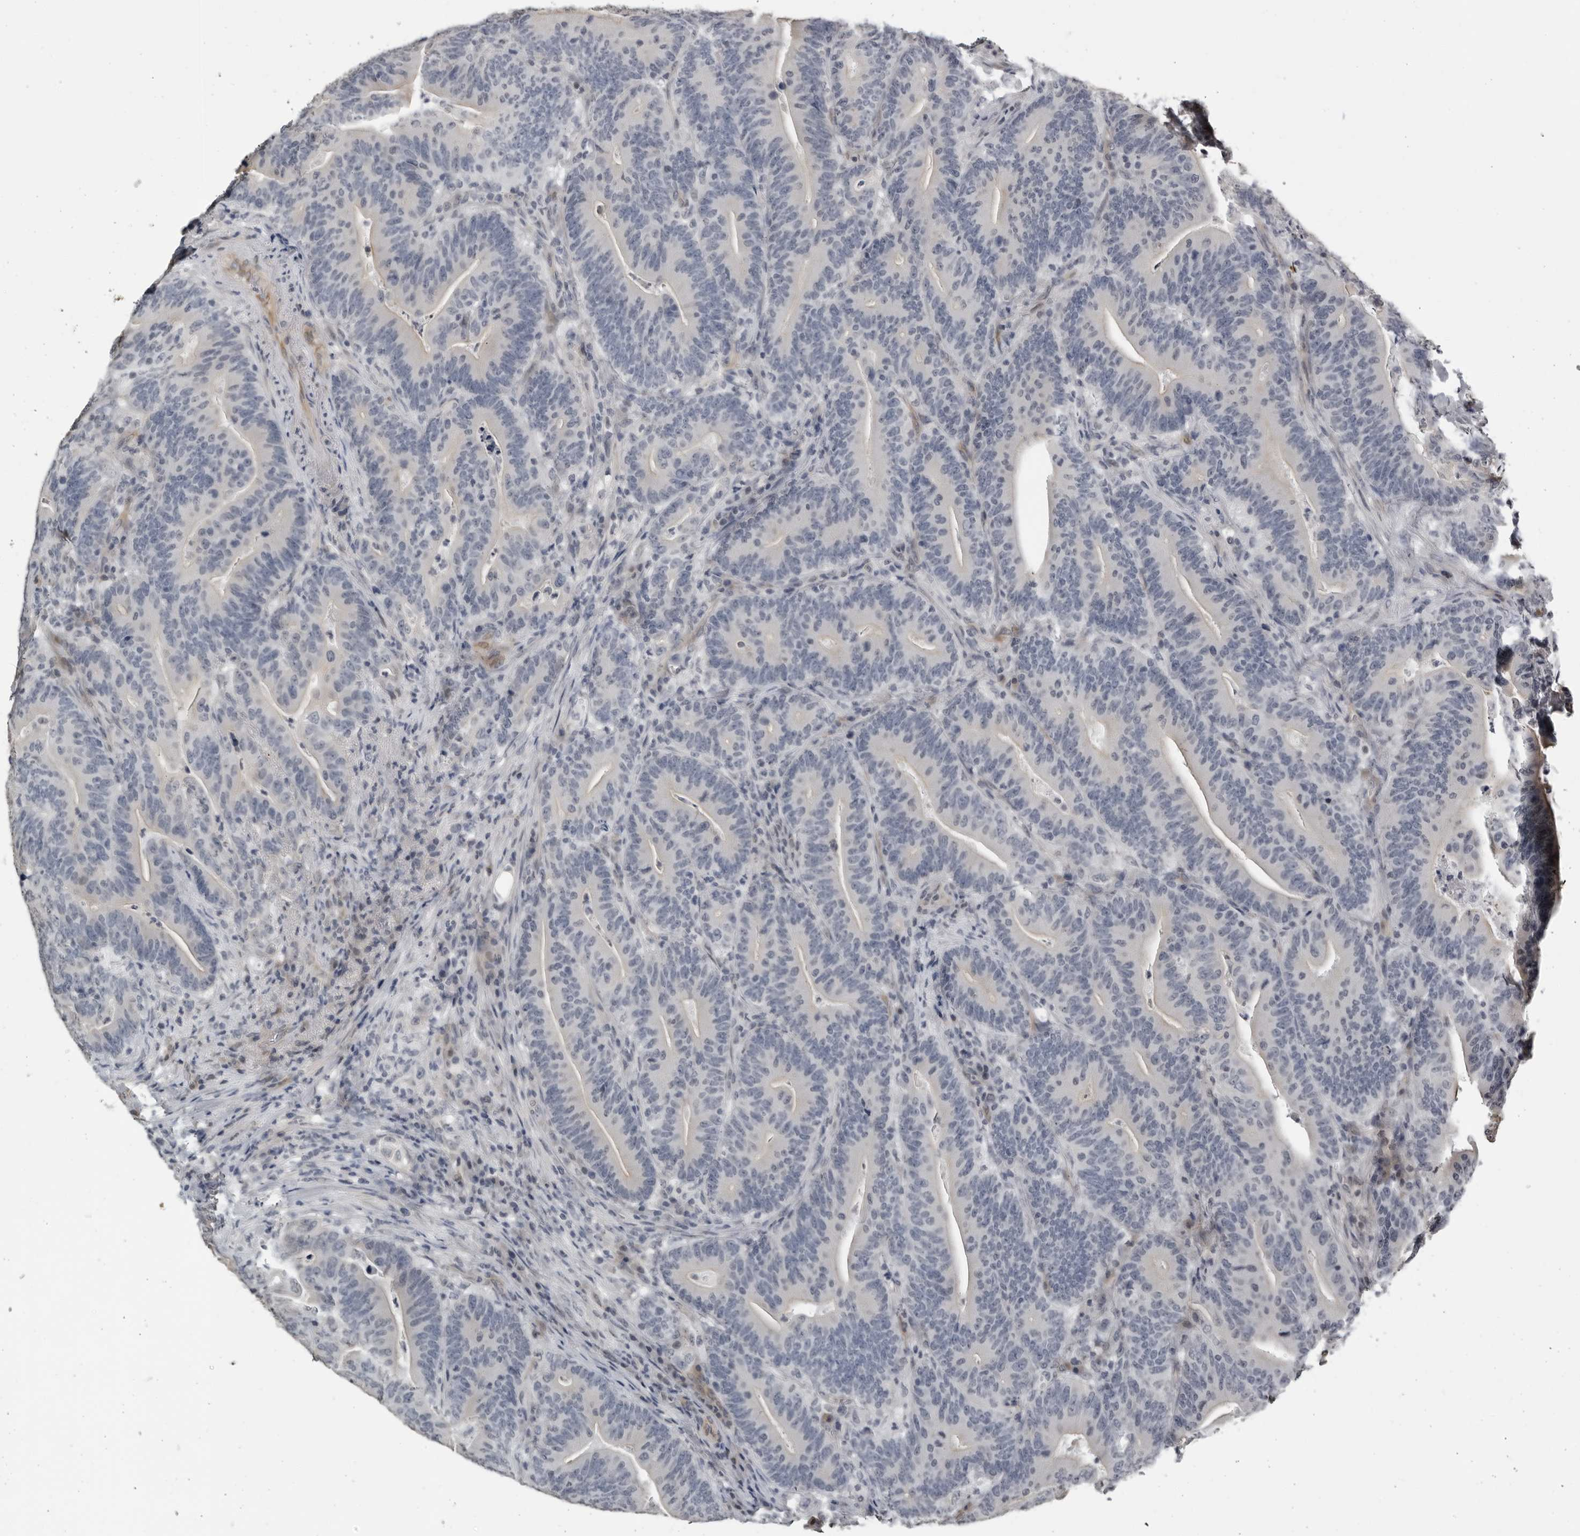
{"staining": {"intensity": "weak", "quantity": "<25%", "location": "cytoplasmic/membranous"}, "tissue": "colorectal cancer", "cell_type": "Tumor cells", "image_type": "cancer", "snomed": [{"axis": "morphology", "description": "Adenocarcinoma, NOS"}, {"axis": "topography", "description": "Colon"}], "caption": "IHC of human colorectal adenocarcinoma demonstrates no positivity in tumor cells.", "gene": "PRRX2", "patient": {"sex": "female", "age": 66}}